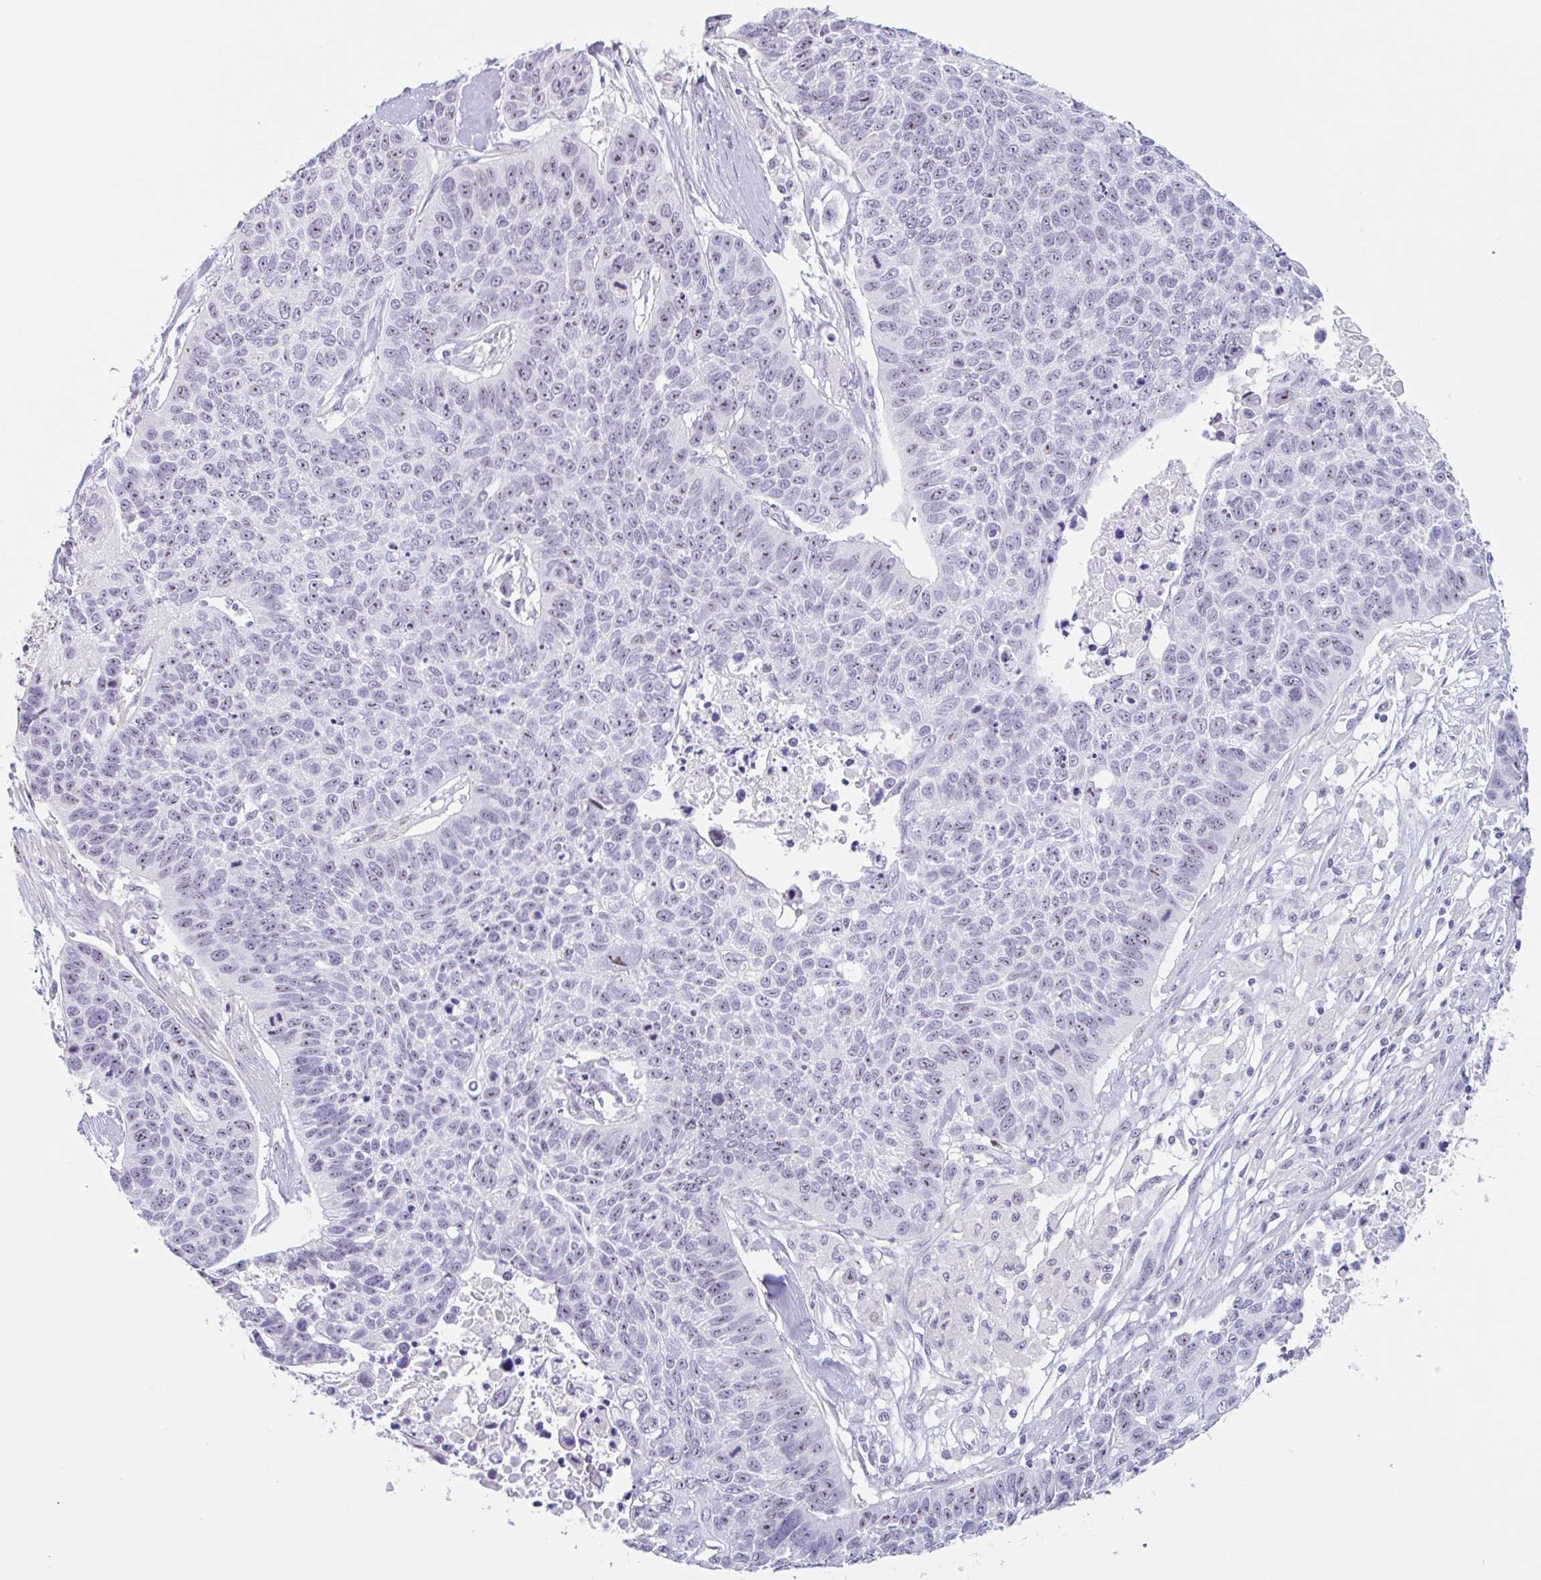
{"staining": {"intensity": "moderate", "quantity": "25%-75%", "location": "nuclear"}, "tissue": "lung cancer", "cell_type": "Tumor cells", "image_type": "cancer", "snomed": [{"axis": "morphology", "description": "Squamous cell carcinoma, NOS"}, {"axis": "topography", "description": "Lung"}], "caption": "Human squamous cell carcinoma (lung) stained for a protein (brown) demonstrates moderate nuclear positive expression in approximately 25%-75% of tumor cells.", "gene": "LENG9", "patient": {"sex": "male", "age": 62}}